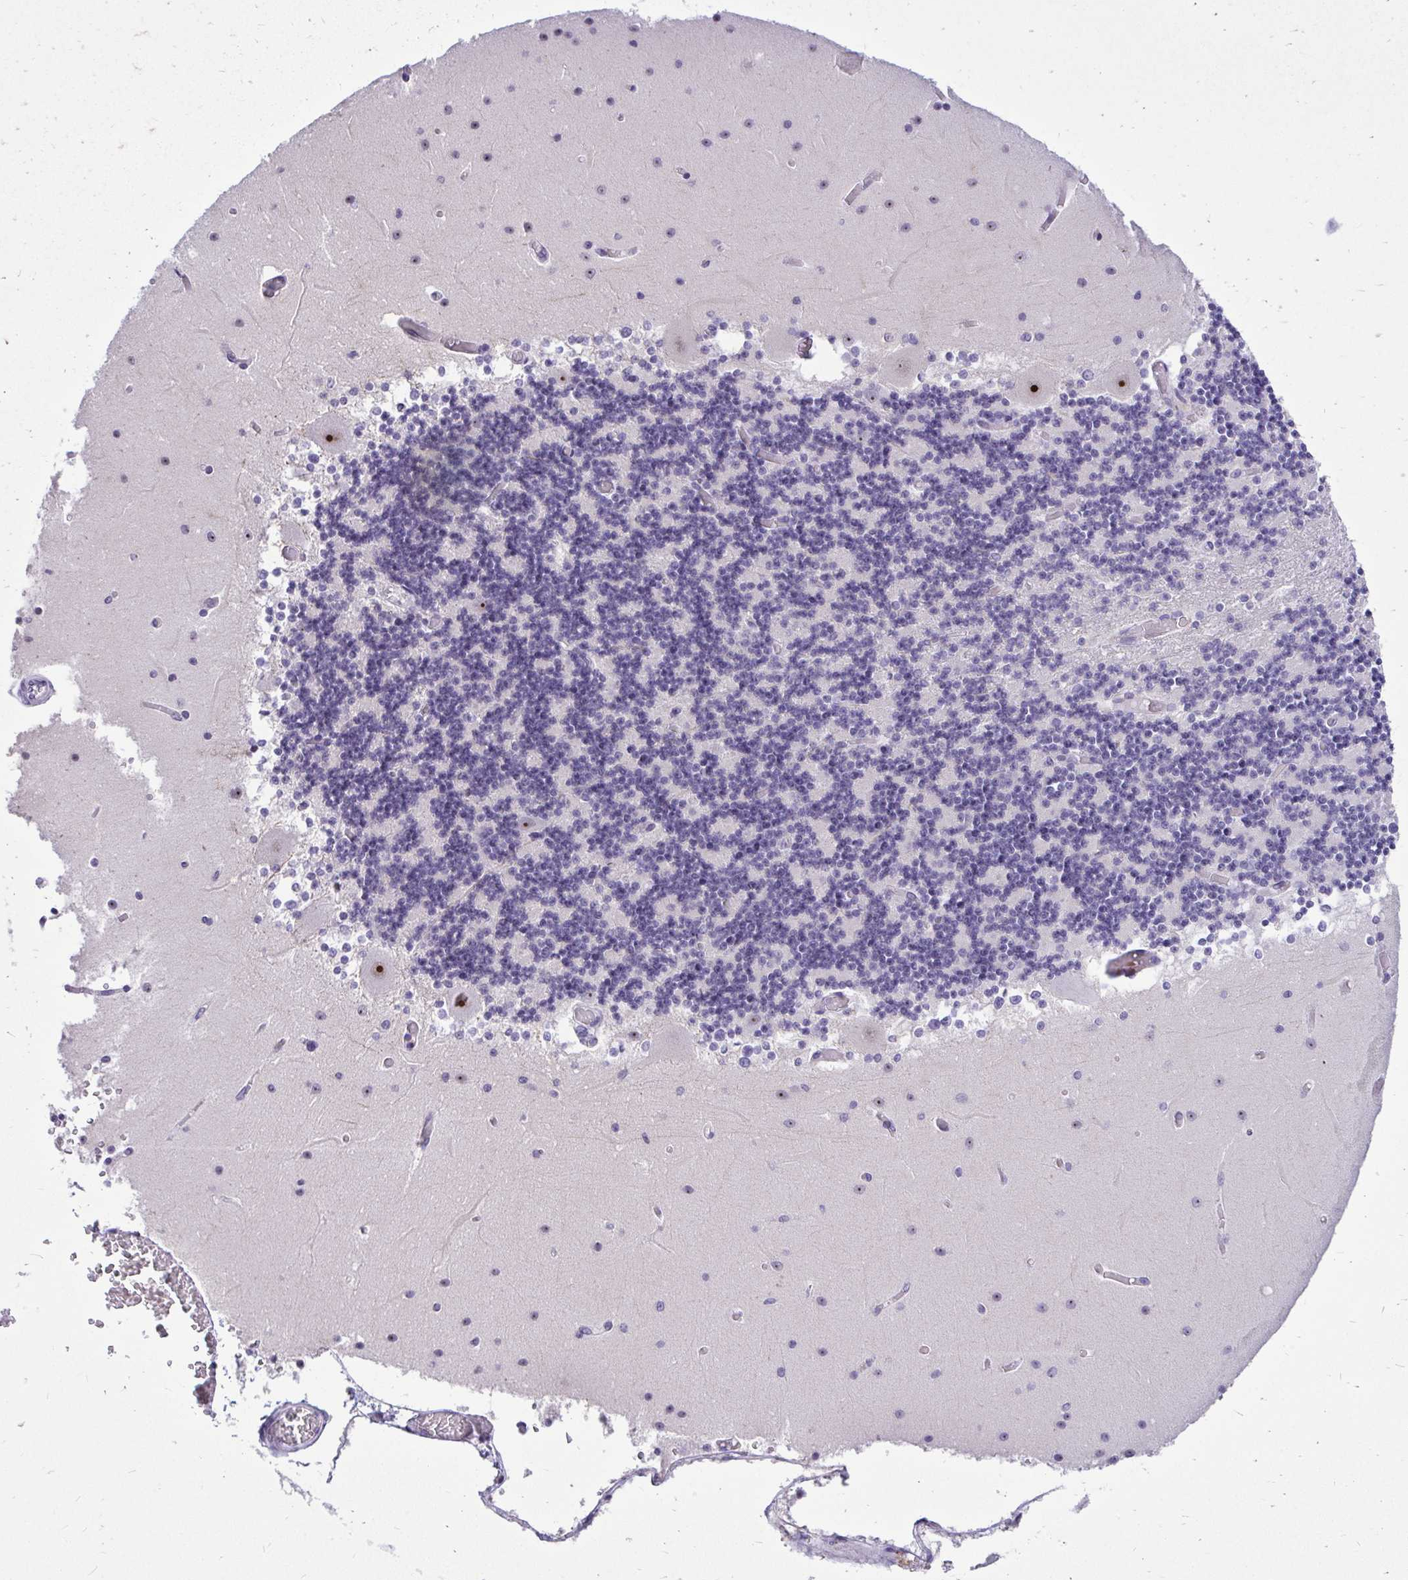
{"staining": {"intensity": "negative", "quantity": "none", "location": "none"}, "tissue": "cerebellum", "cell_type": "Cells in granular layer", "image_type": "normal", "snomed": [{"axis": "morphology", "description": "Normal tissue, NOS"}, {"axis": "topography", "description": "Cerebellum"}], "caption": "Cells in granular layer are negative for protein expression in normal human cerebellum. (Stains: DAB (3,3'-diaminobenzidine) immunohistochemistry (IHC) with hematoxylin counter stain, Microscopy: brightfield microscopy at high magnification).", "gene": "NIFK", "patient": {"sex": "female", "age": 28}}